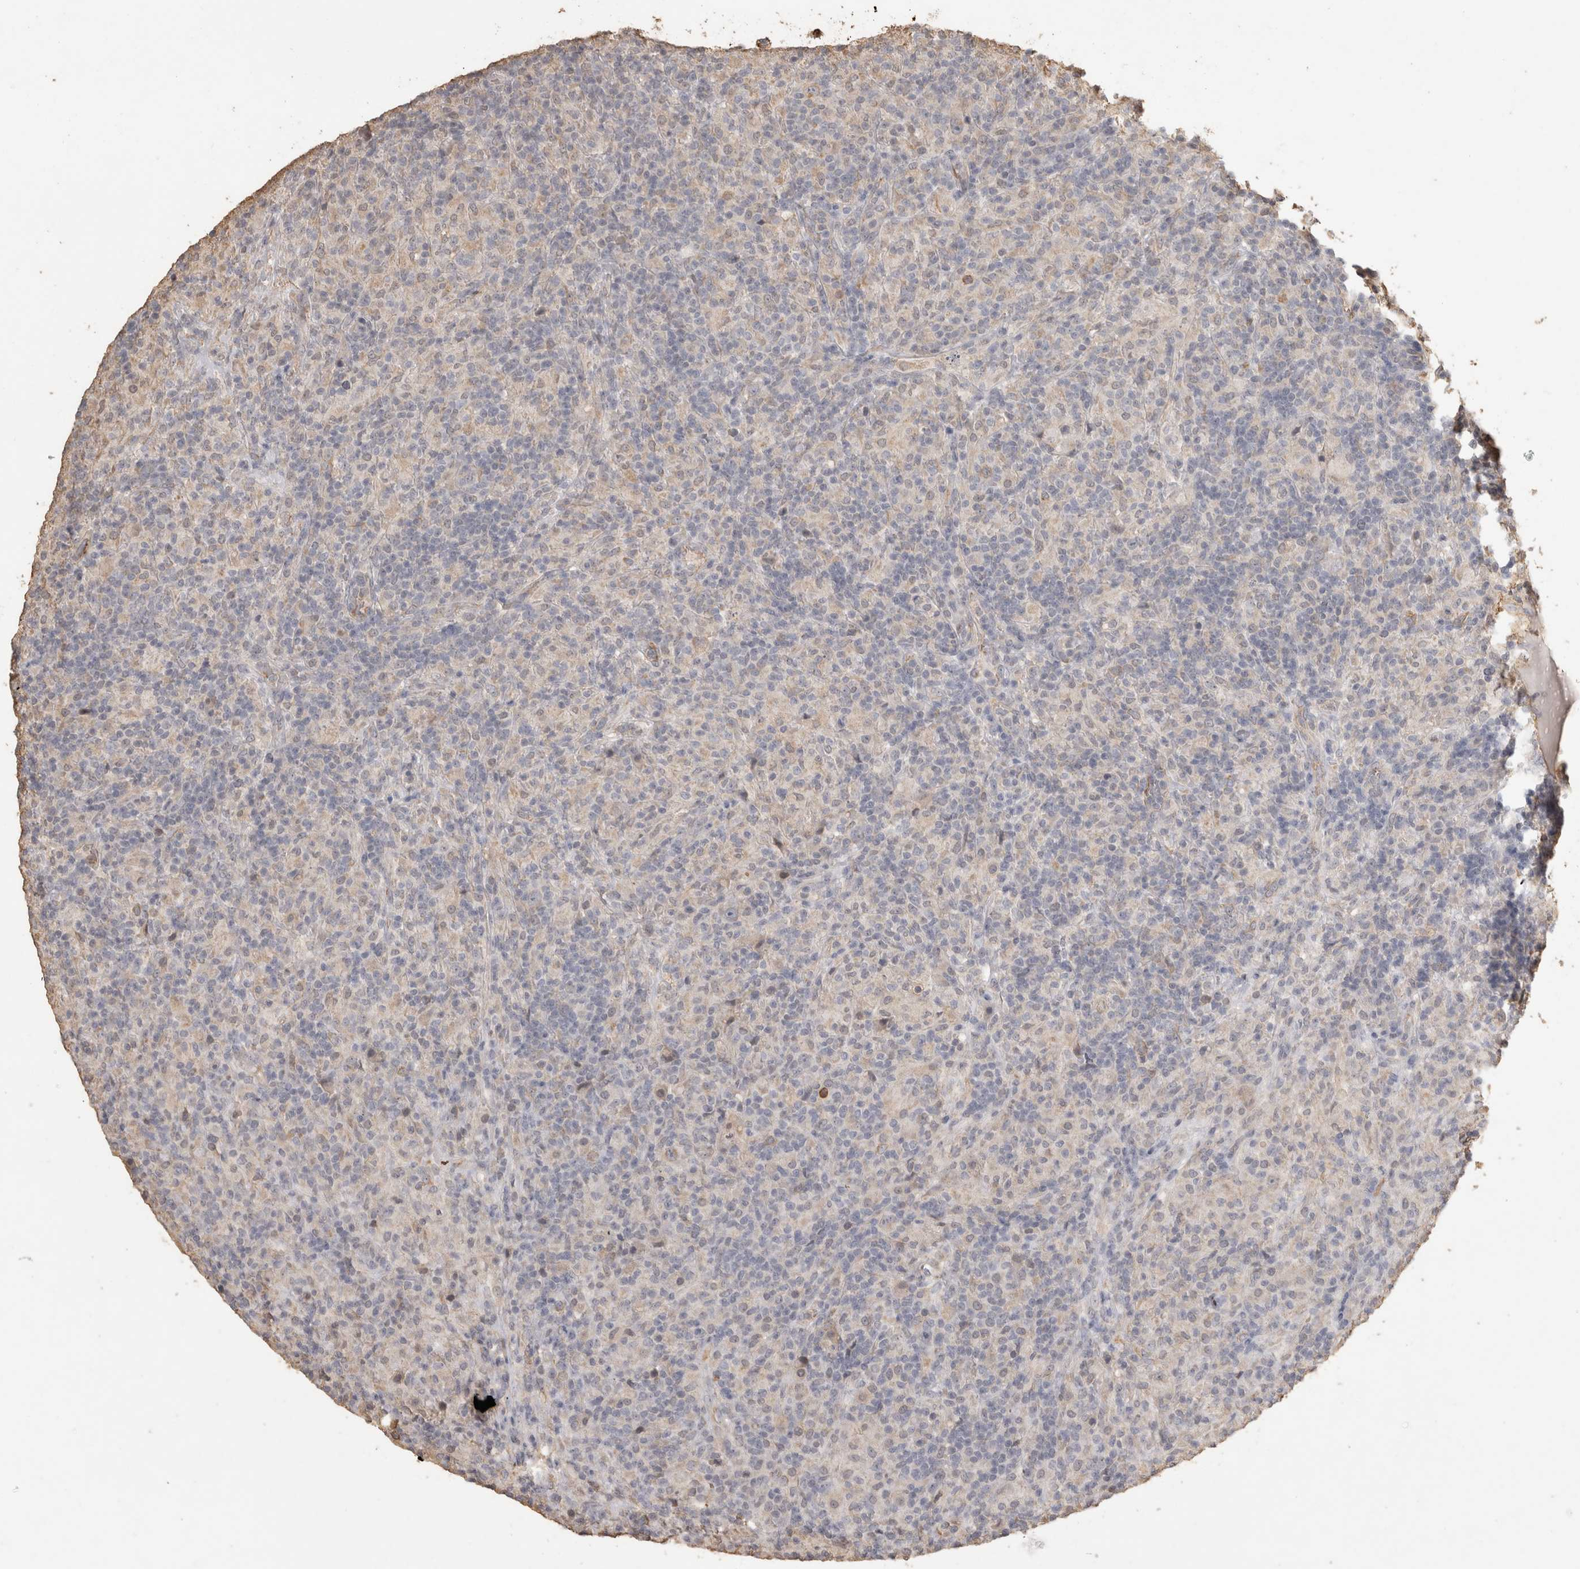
{"staining": {"intensity": "weak", "quantity": "25%-75%", "location": "cytoplasmic/membranous"}, "tissue": "lymphoma", "cell_type": "Tumor cells", "image_type": "cancer", "snomed": [{"axis": "morphology", "description": "Hodgkin's disease, NOS"}, {"axis": "topography", "description": "Lymph node"}], "caption": "Protein expression analysis of human lymphoma reveals weak cytoplasmic/membranous expression in approximately 25%-75% of tumor cells.", "gene": "REPS2", "patient": {"sex": "male", "age": 70}}